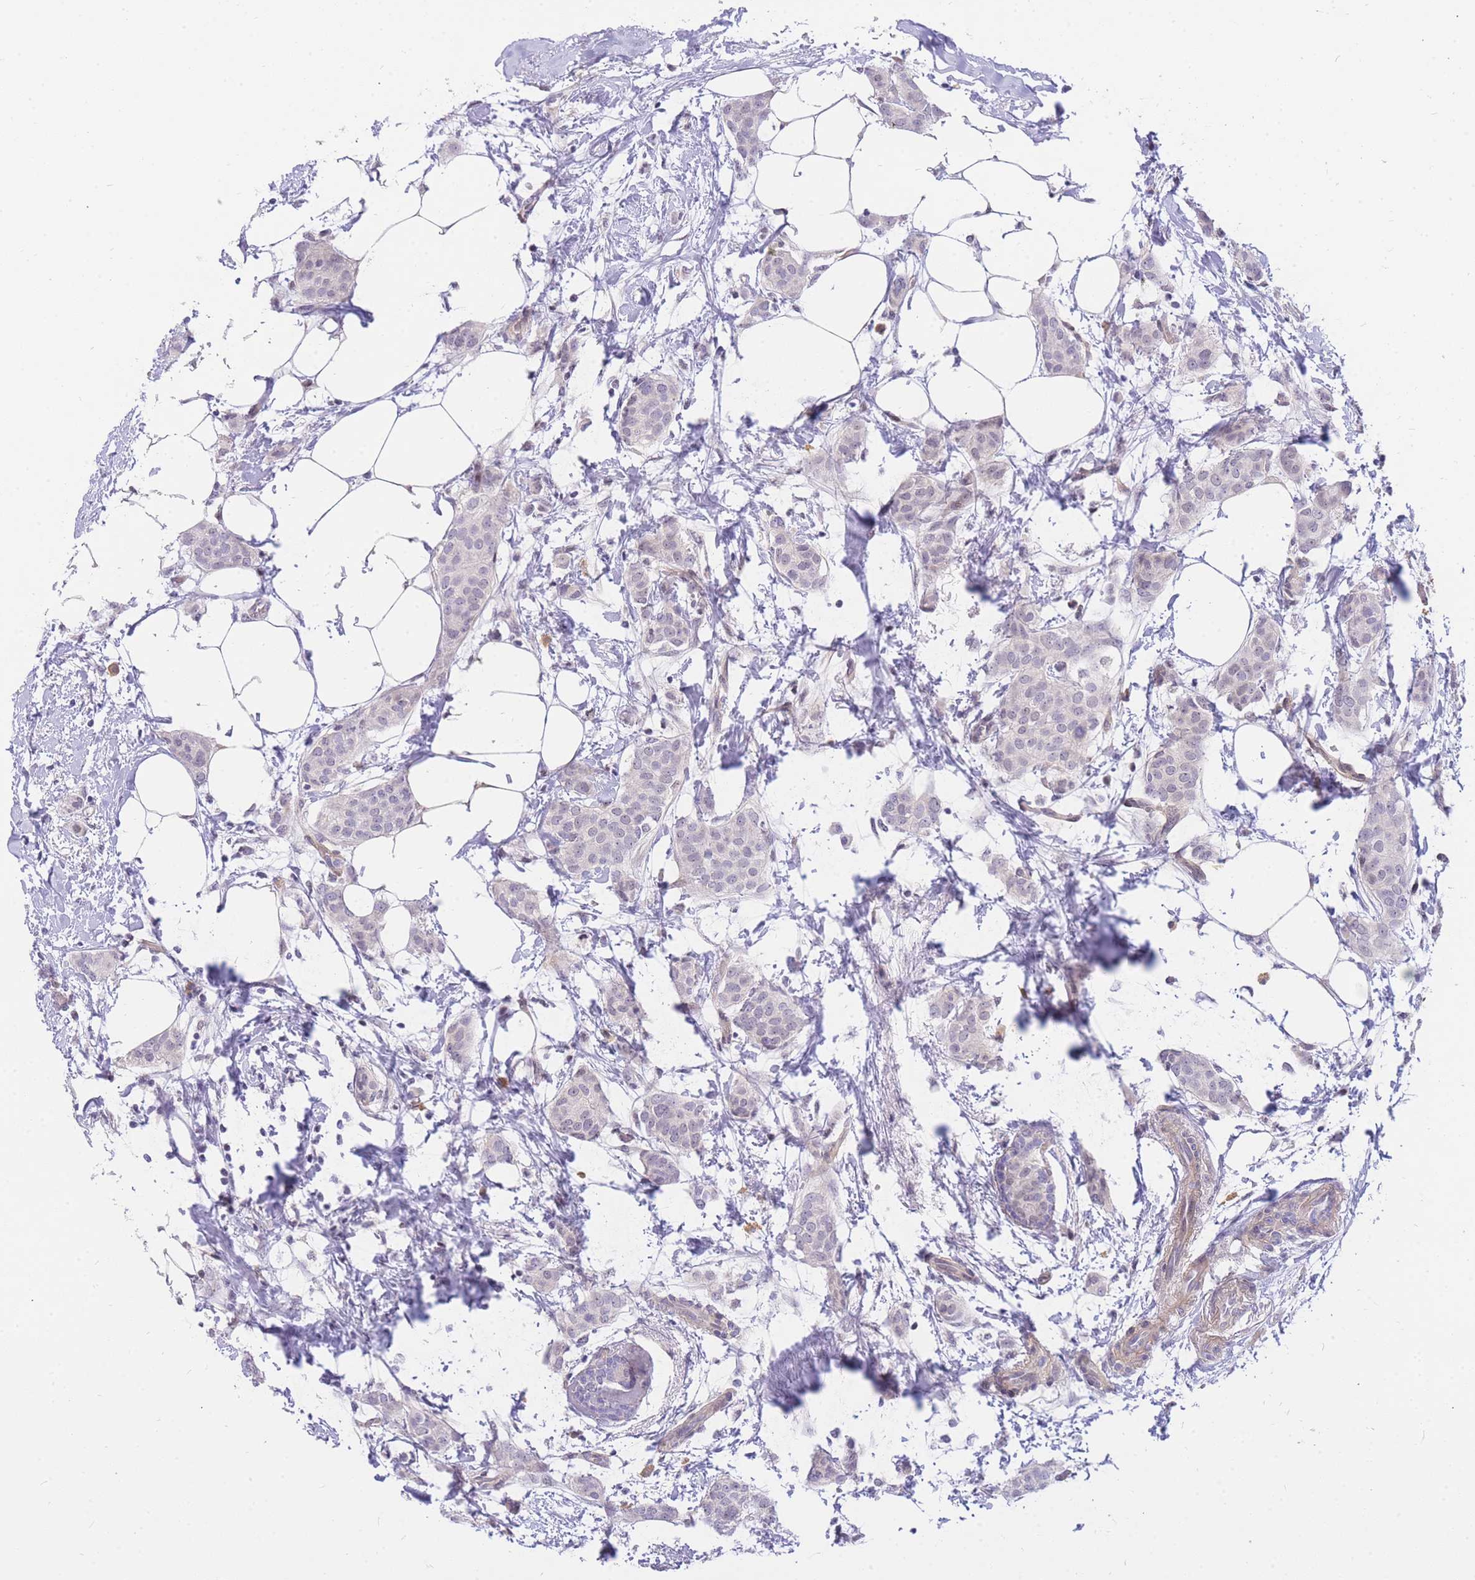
{"staining": {"intensity": "negative", "quantity": "none", "location": "none"}, "tissue": "breast cancer", "cell_type": "Tumor cells", "image_type": "cancer", "snomed": [{"axis": "morphology", "description": "Duct carcinoma"}, {"axis": "topography", "description": "Breast"}], "caption": "This is a micrograph of immunohistochemistry staining of breast invasive ductal carcinoma, which shows no expression in tumor cells.", "gene": "TLE2", "patient": {"sex": "female", "age": 72}}